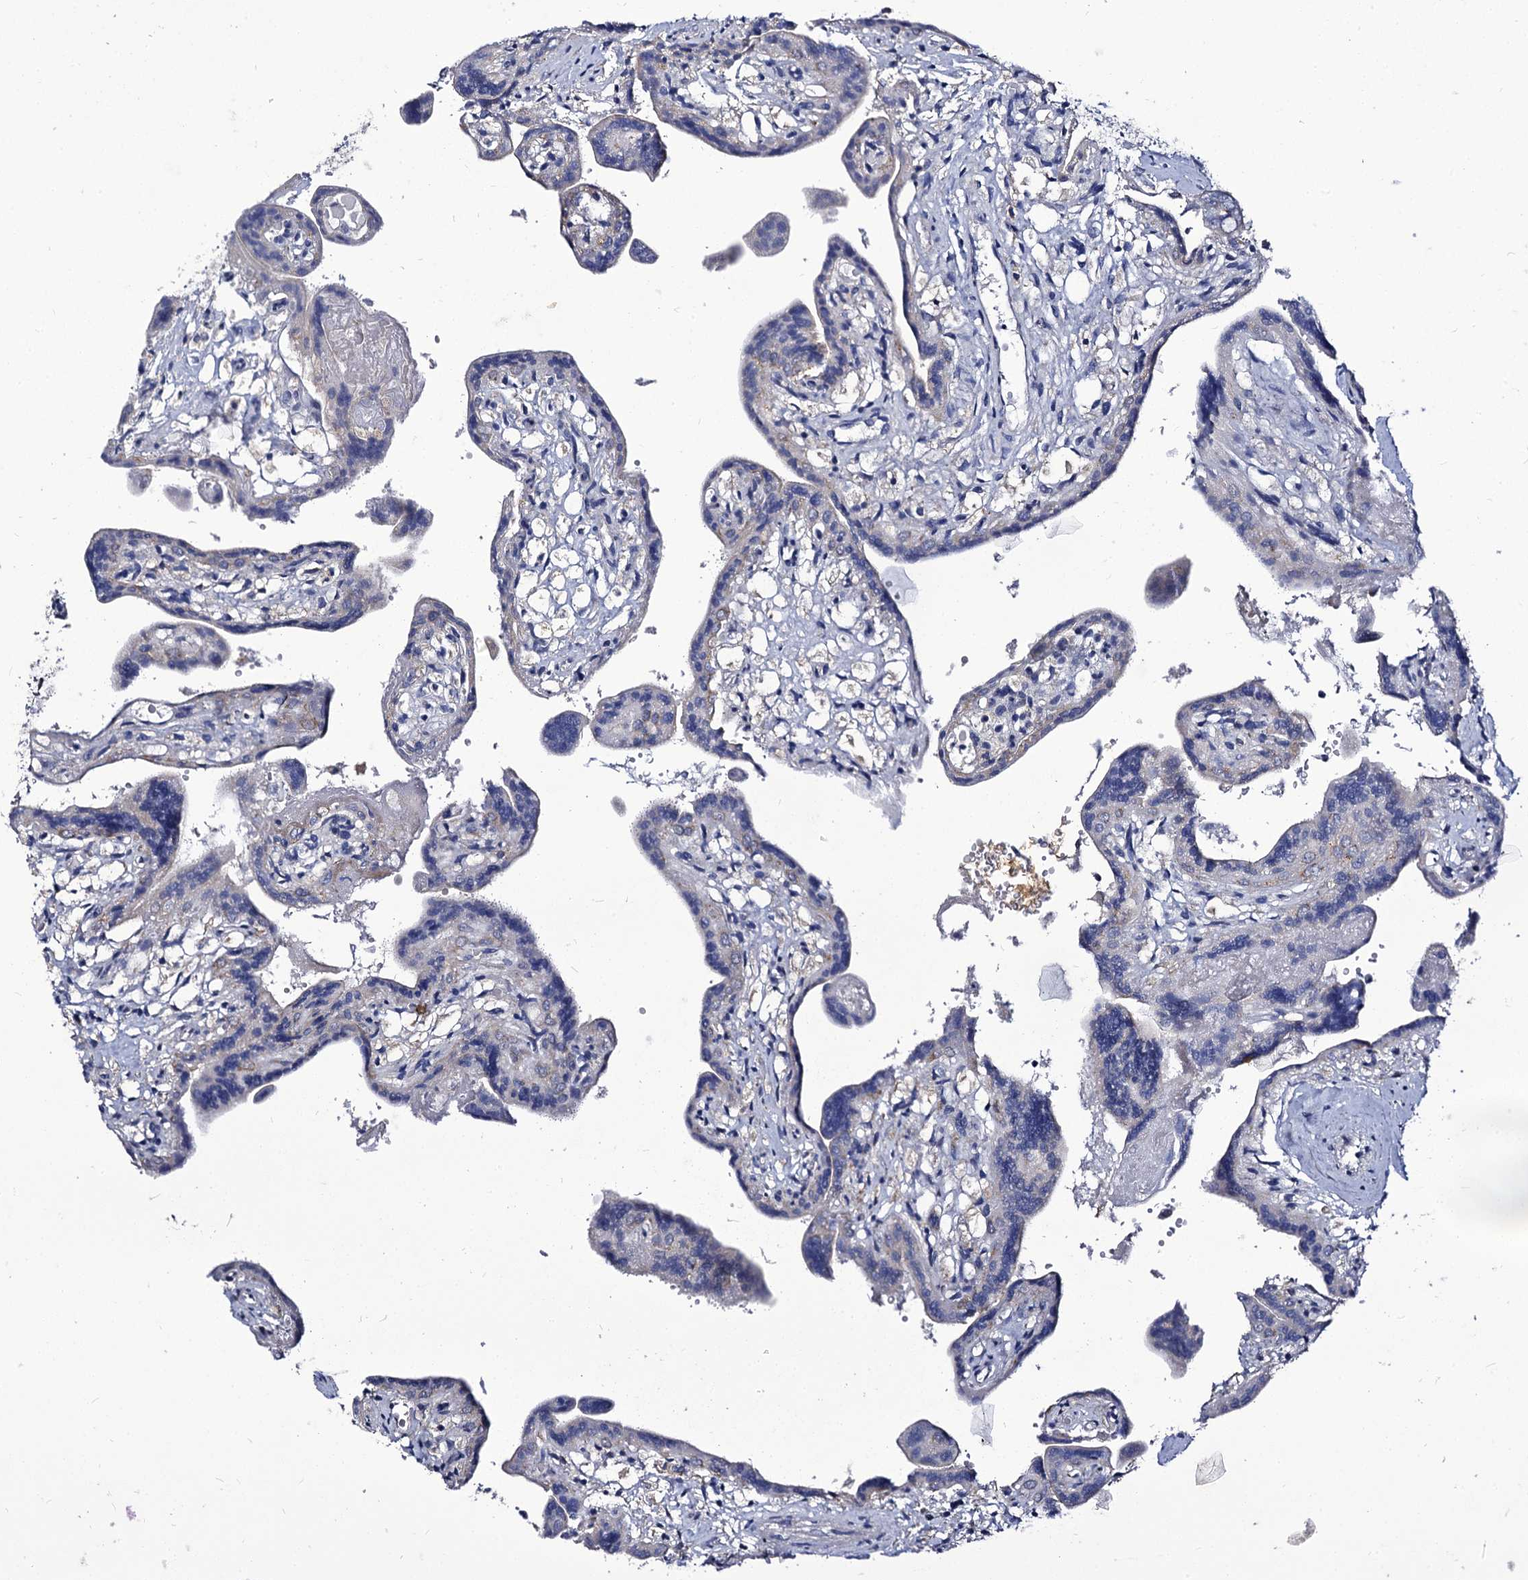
{"staining": {"intensity": "weak", "quantity": "<25%", "location": "cytoplasmic/membranous"}, "tissue": "placenta", "cell_type": "Trophoblastic cells", "image_type": "normal", "snomed": [{"axis": "morphology", "description": "Normal tissue, NOS"}, {"axis": "topography", "description": "Placenta"}], "caption": "Placenta stained for a protein using immunohistochemistry (IHC) shows no expression trophoblastic cells.", "gene": "PANX2", "patient": {"sex": "female", "age": 37}}